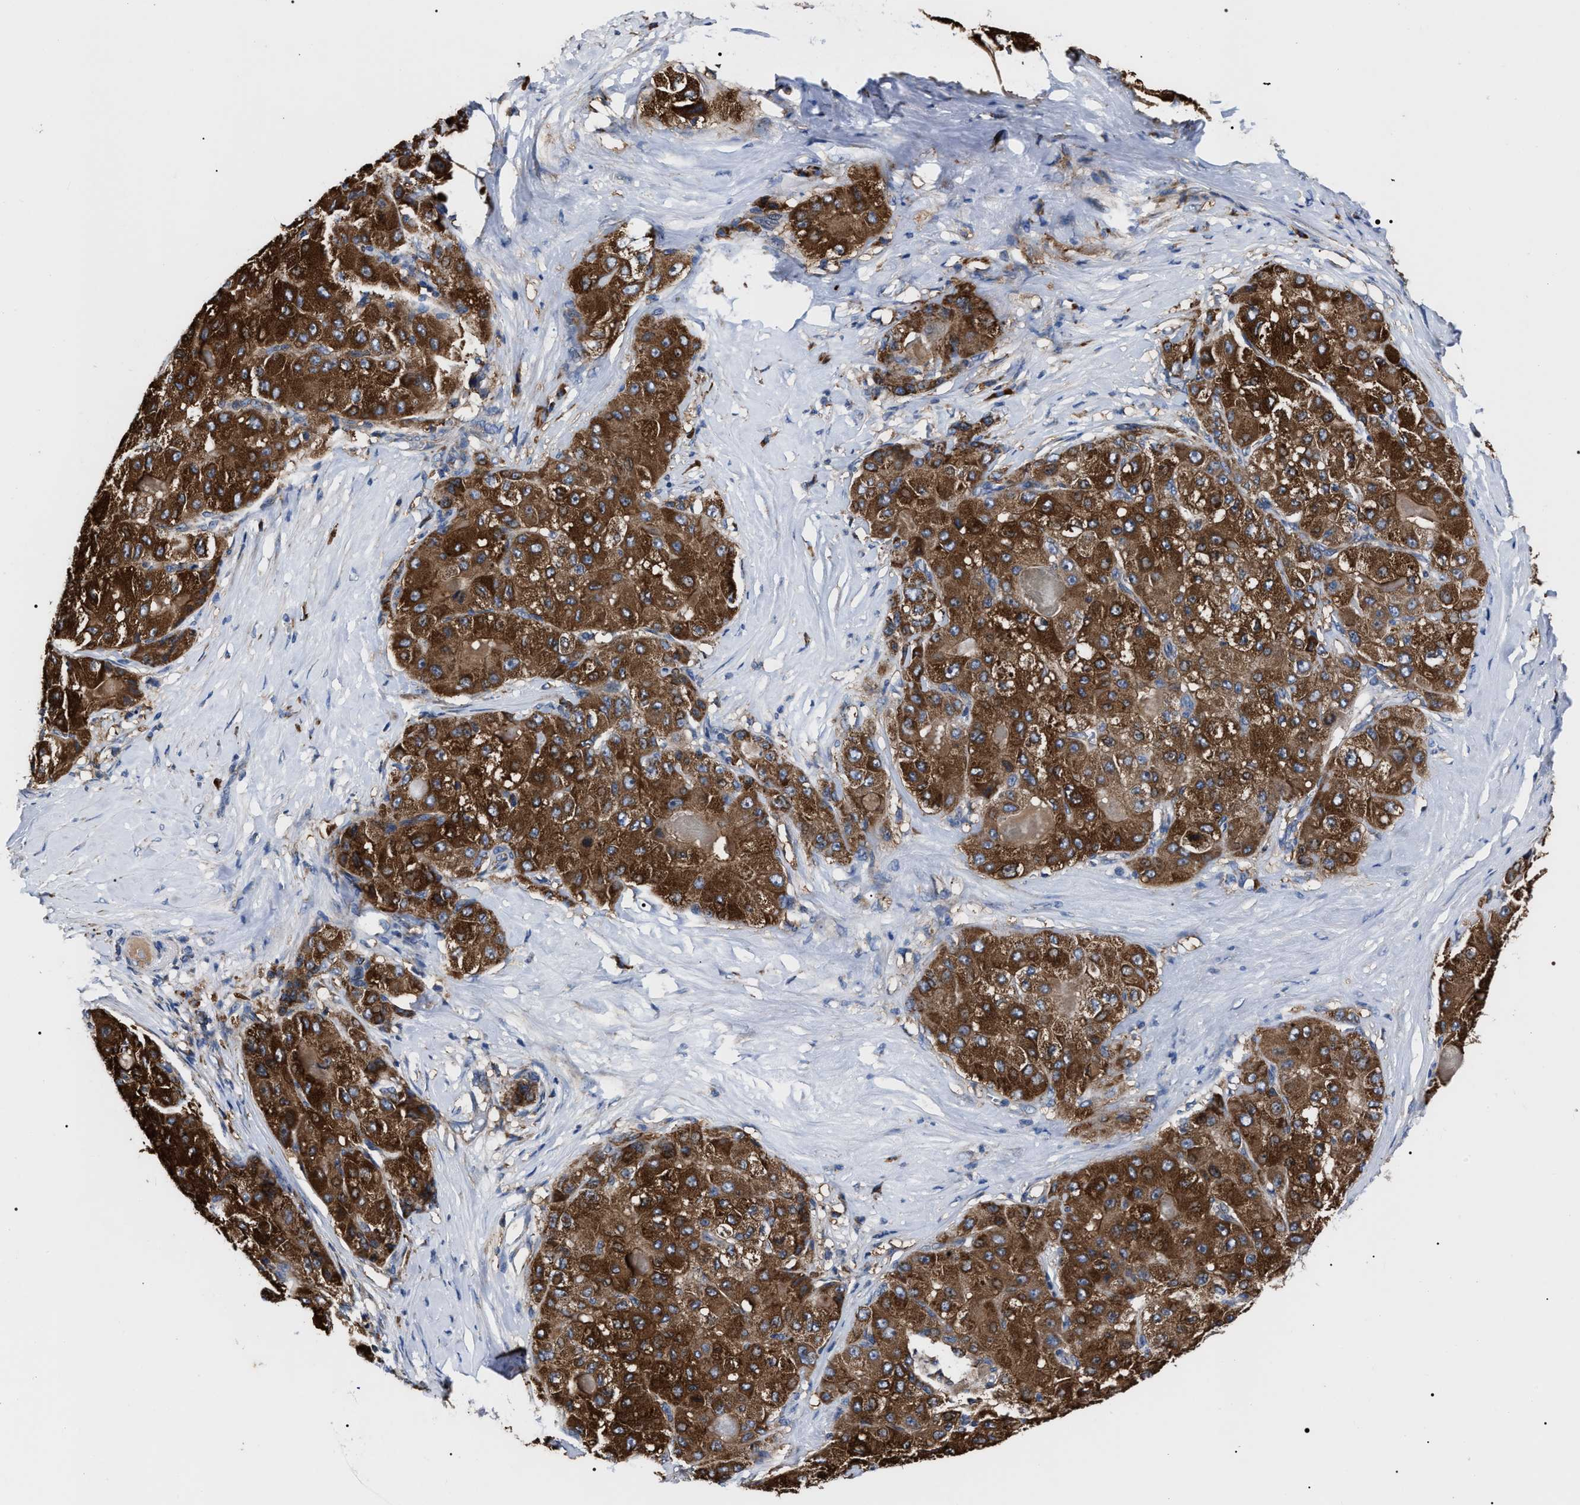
{"staining": {"intensity": "strong", "quantity": ">75%", "location": "cytoplasmic/membranous"}, "tissue": "liver cancer", "cell_type": "Tumor cells", "image_type": "cancer", "snomed": [{"axis": "morphology", "description": "Carcinoma, Hepatocellular, NOS"}, {"axis": "topography", "description": "Liver"}], "caption": "Protein staining displays strong cytoplasmic/membranous positivity in about >75% of tumor cells in hepatocellular carcinoma (liver).", "gene": "MACC1", "patient": {"sex": "male", "age": 80}}